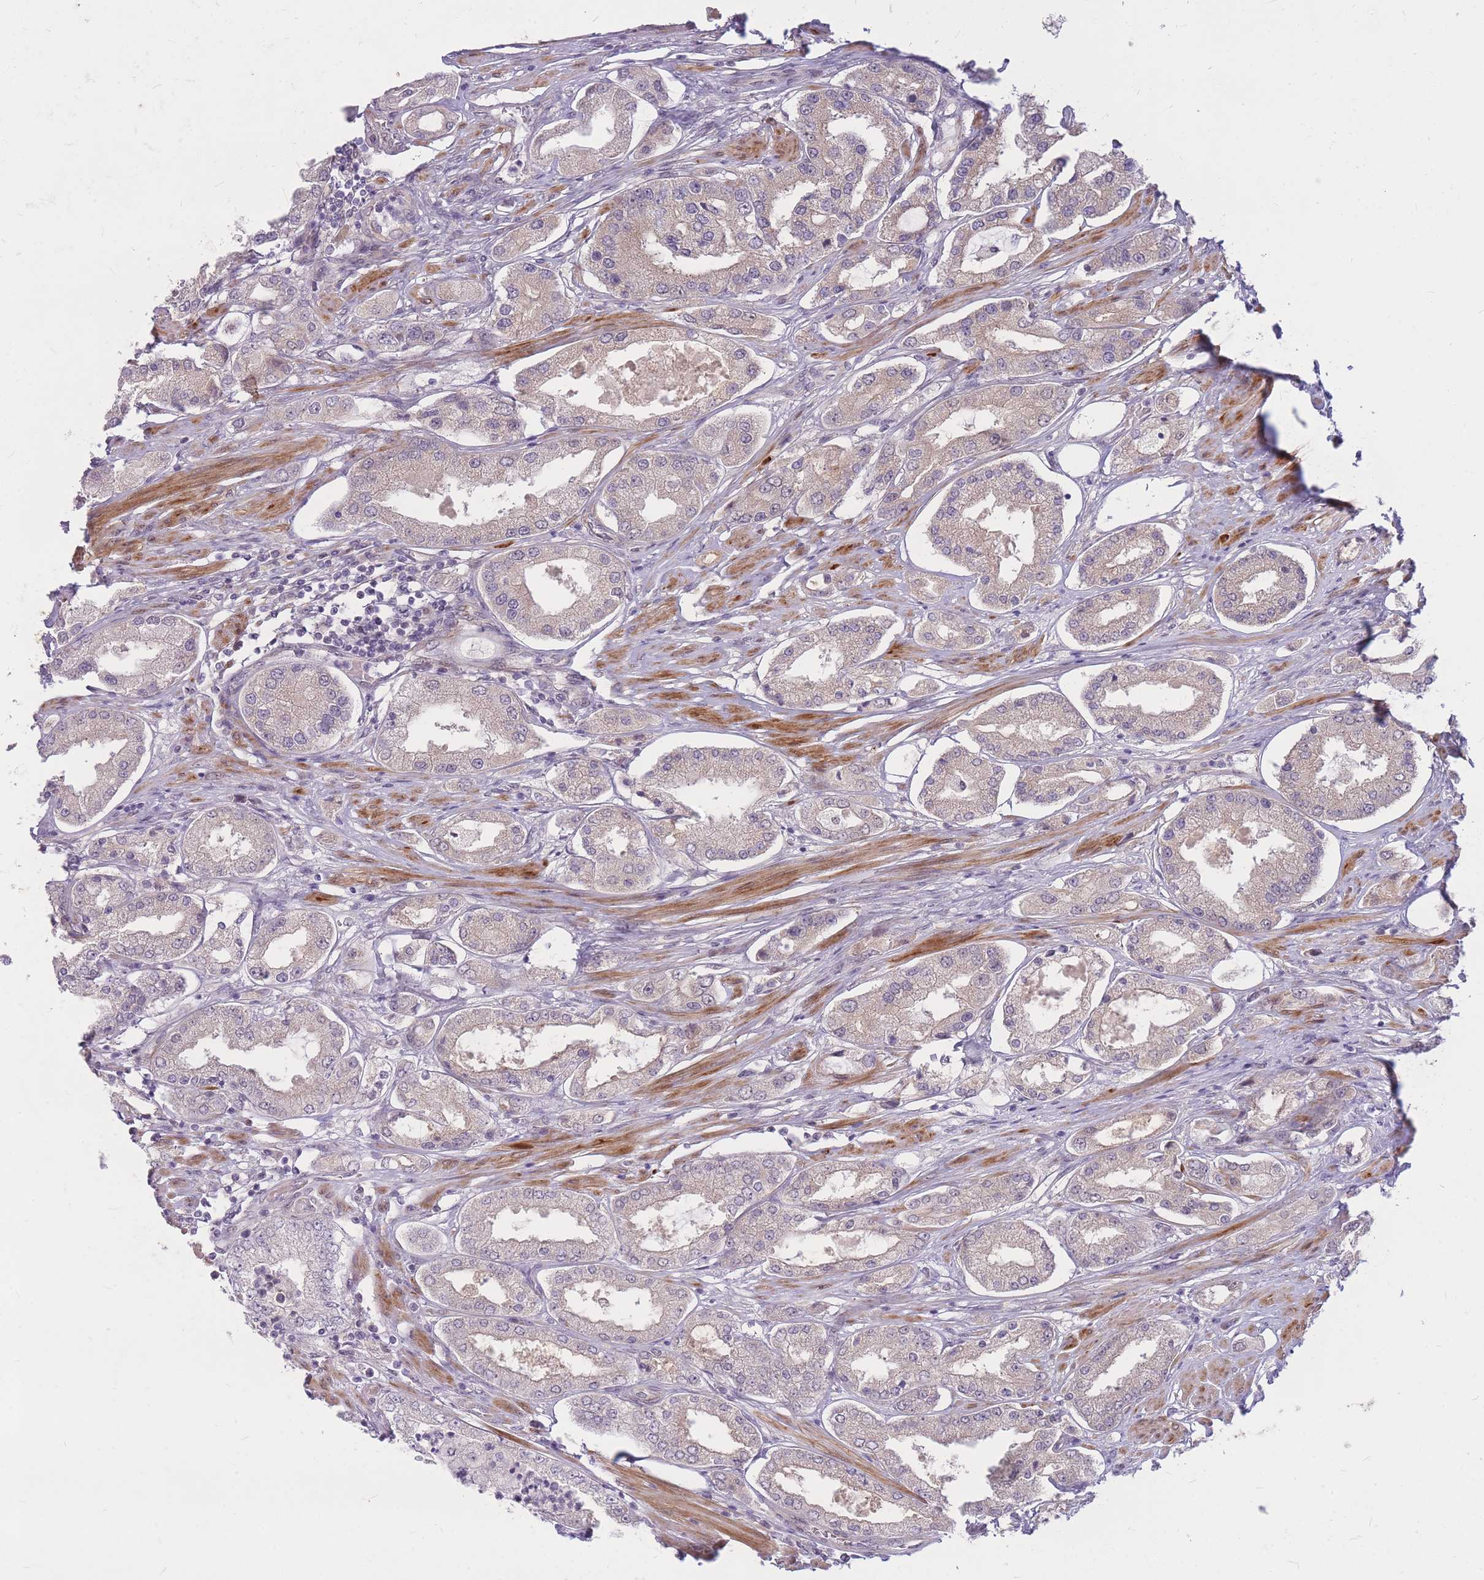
{"staining": {"intensity": "weak", "quantity": "<25%", "location": "cytoplasmic/membranous"}, "tissue": "prostate cancer", "cell_type": "Tumor cells", "image_type": "cancer", "snomed": [{"axis": "morphology", "description": "Adenocarcinoma, High grade"}, {"axis": "topography", "description": "Prostate"}], "caption": "High-grade adenocarcinoma (prostate) stained for a protein using immunohistochemistry exhibits no staining tumor cells.", "gene": "ERCC2", "patient": {"sex": "male", "age": 69}}